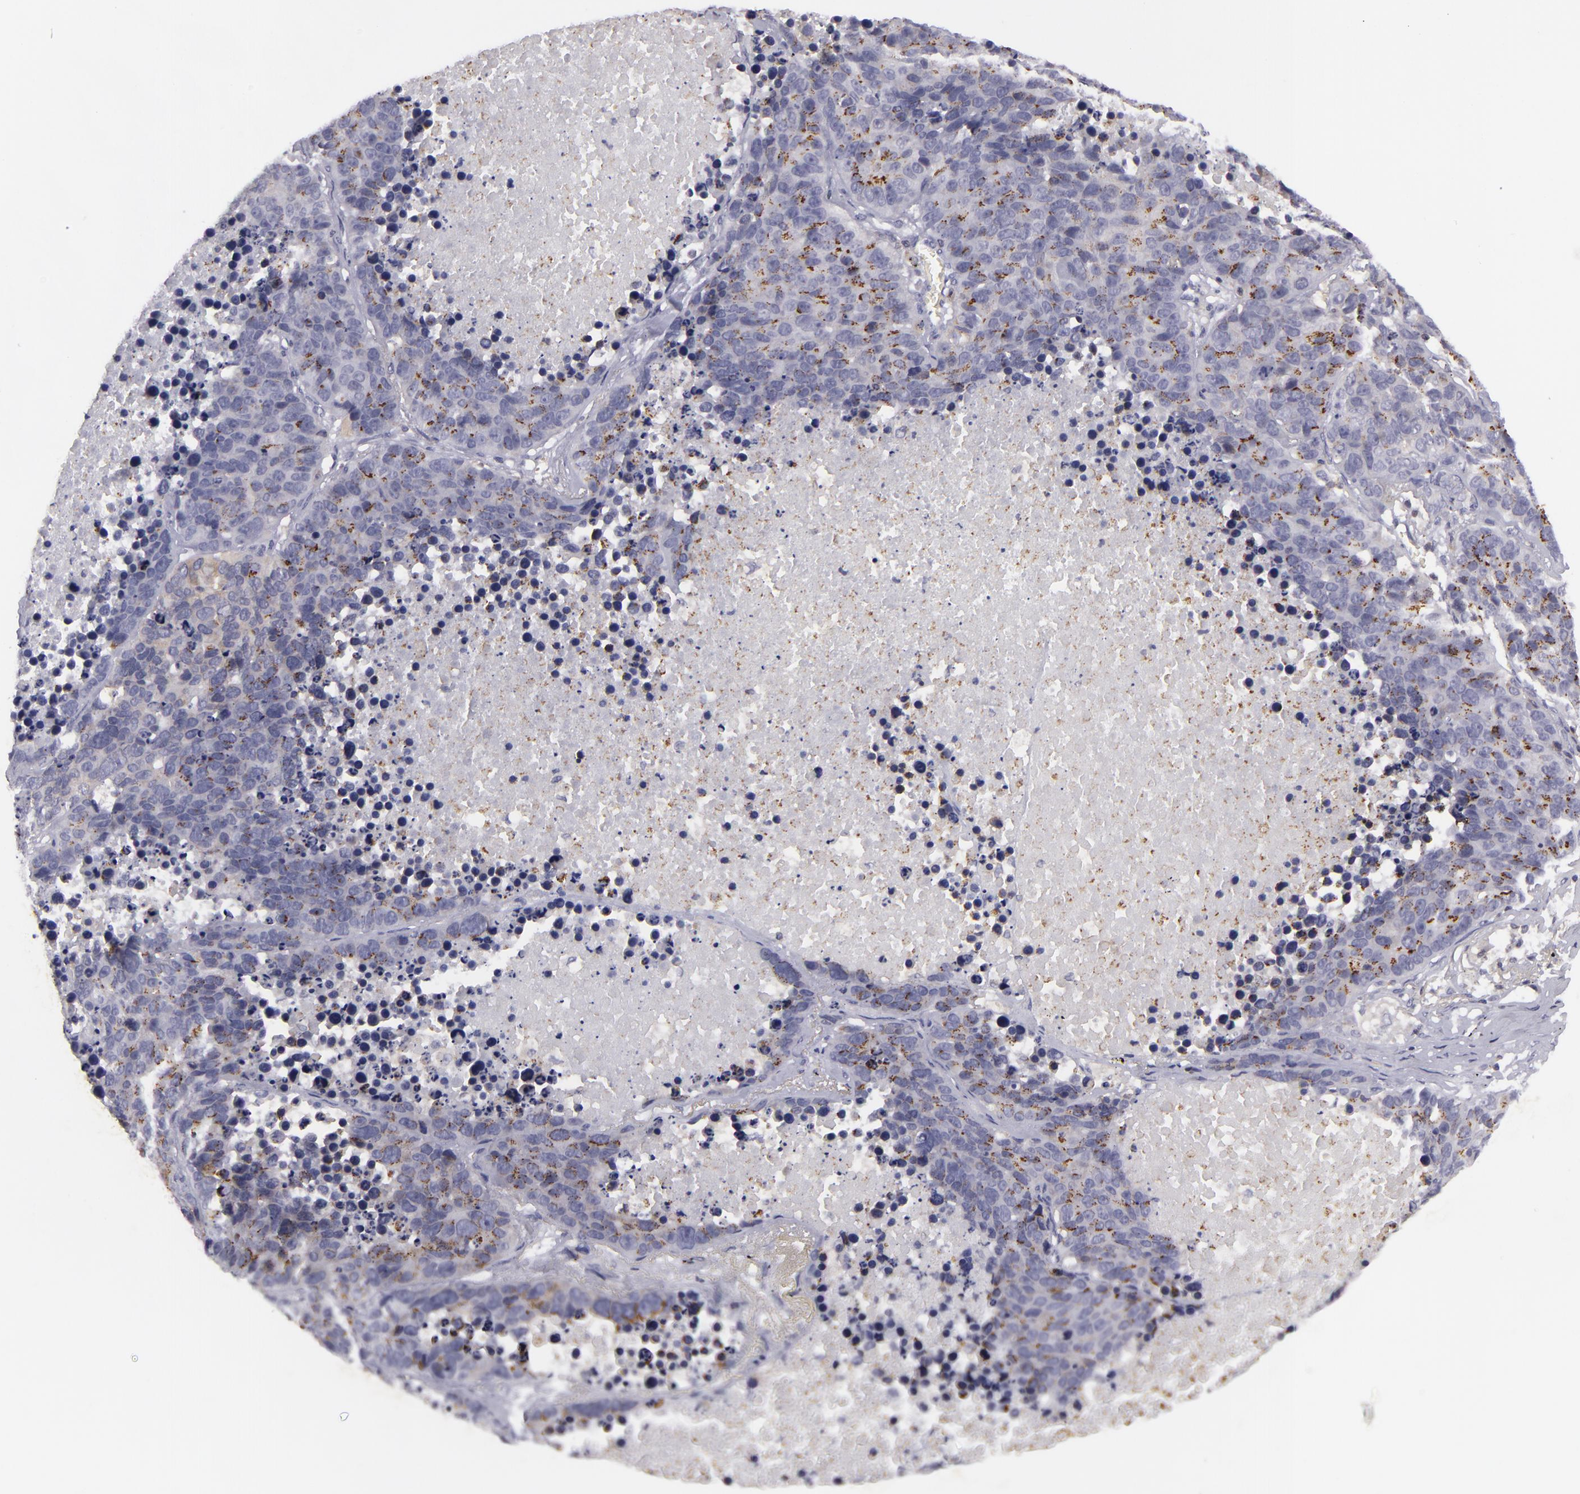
{"staining": {"intensity": "moderate", "quantity": "25%-75%", "location": "cytoplasmic/membranous"}, "tissue": "lung cancer", "cell_type": "Tumor cells", "image_type": "cancer", "snomed": [{"axis": "morphology", "description": "Carcinoid, malignant, NOS"}, {"axis": "topography", "description": "Lung"}], "caption": "Protein analysis of lung cancer (malignant carcinoid) tissue shows moderate cytoplasmic/membranous positivity in approximately 25%-75% of tumor cells.", "gene": "KCNAB2", "patient": {"sex": "male", "age": 60}}